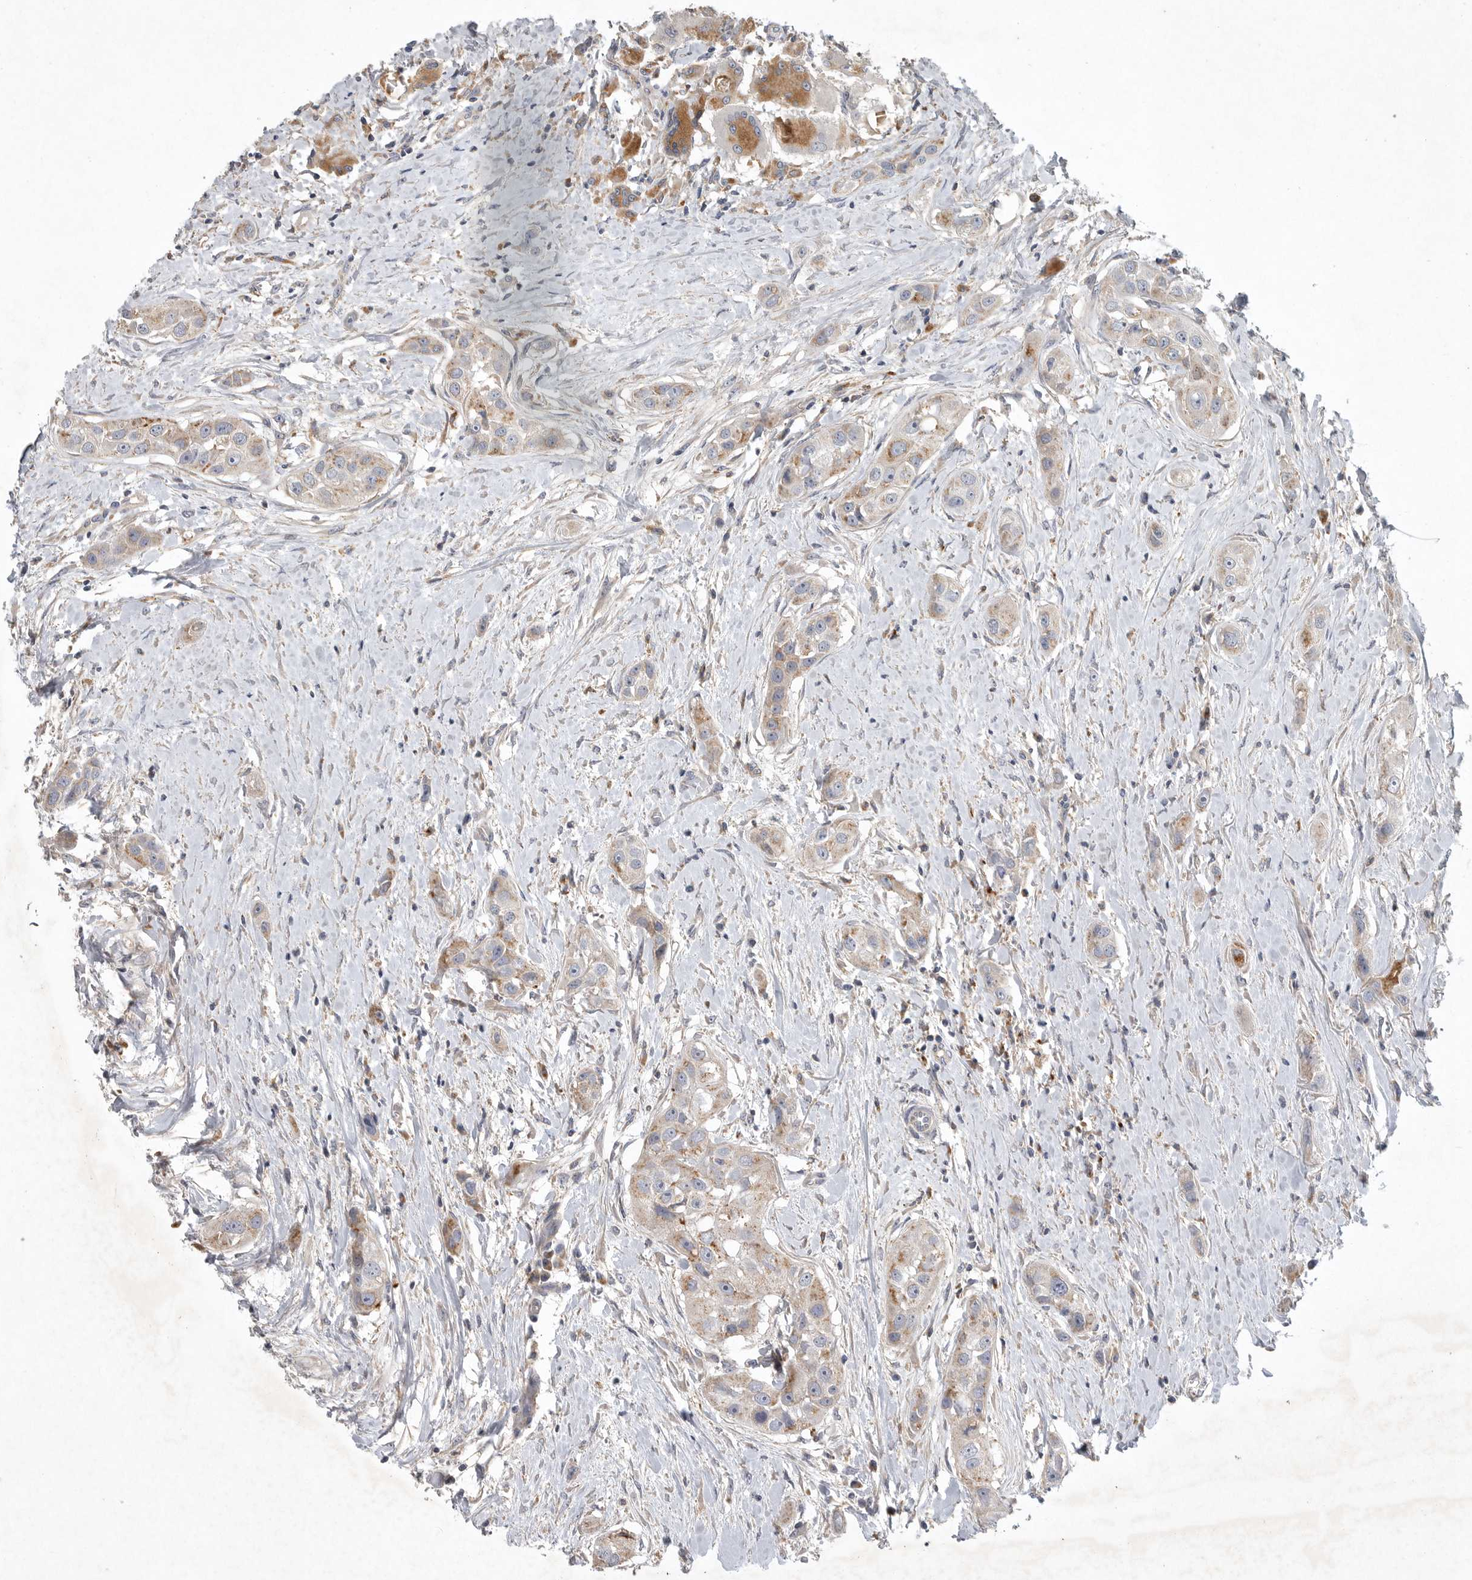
{"staining": {"intensity": "weak", "quantity": ">75%", "location": "cytoplasmic/membranous"}, "tissue": "head and neck cancer", "cell_type": "Tumor cells", "image_type": "cancer", "snomed": [{"axis": "morphology", "description": "Normal tissue, NOS"}, {"axis": "morphology", "description": "Squamous cell carcinoma, NOS"}, {"axis": "topography", "description": "Skeletal muscle"}, {"axis": "topography", "description": "Head-Neck"}], "caption": "Approximately >75% of tumor cells in head and neck cancer (squamous cell carcinoma) demonstrate weak cytoplasmic/membranous protein staining as visualized by brown immunohistochemical staining.", "gene": "LAMTOR3", "patient": {"sex": "male", "age": 51}}